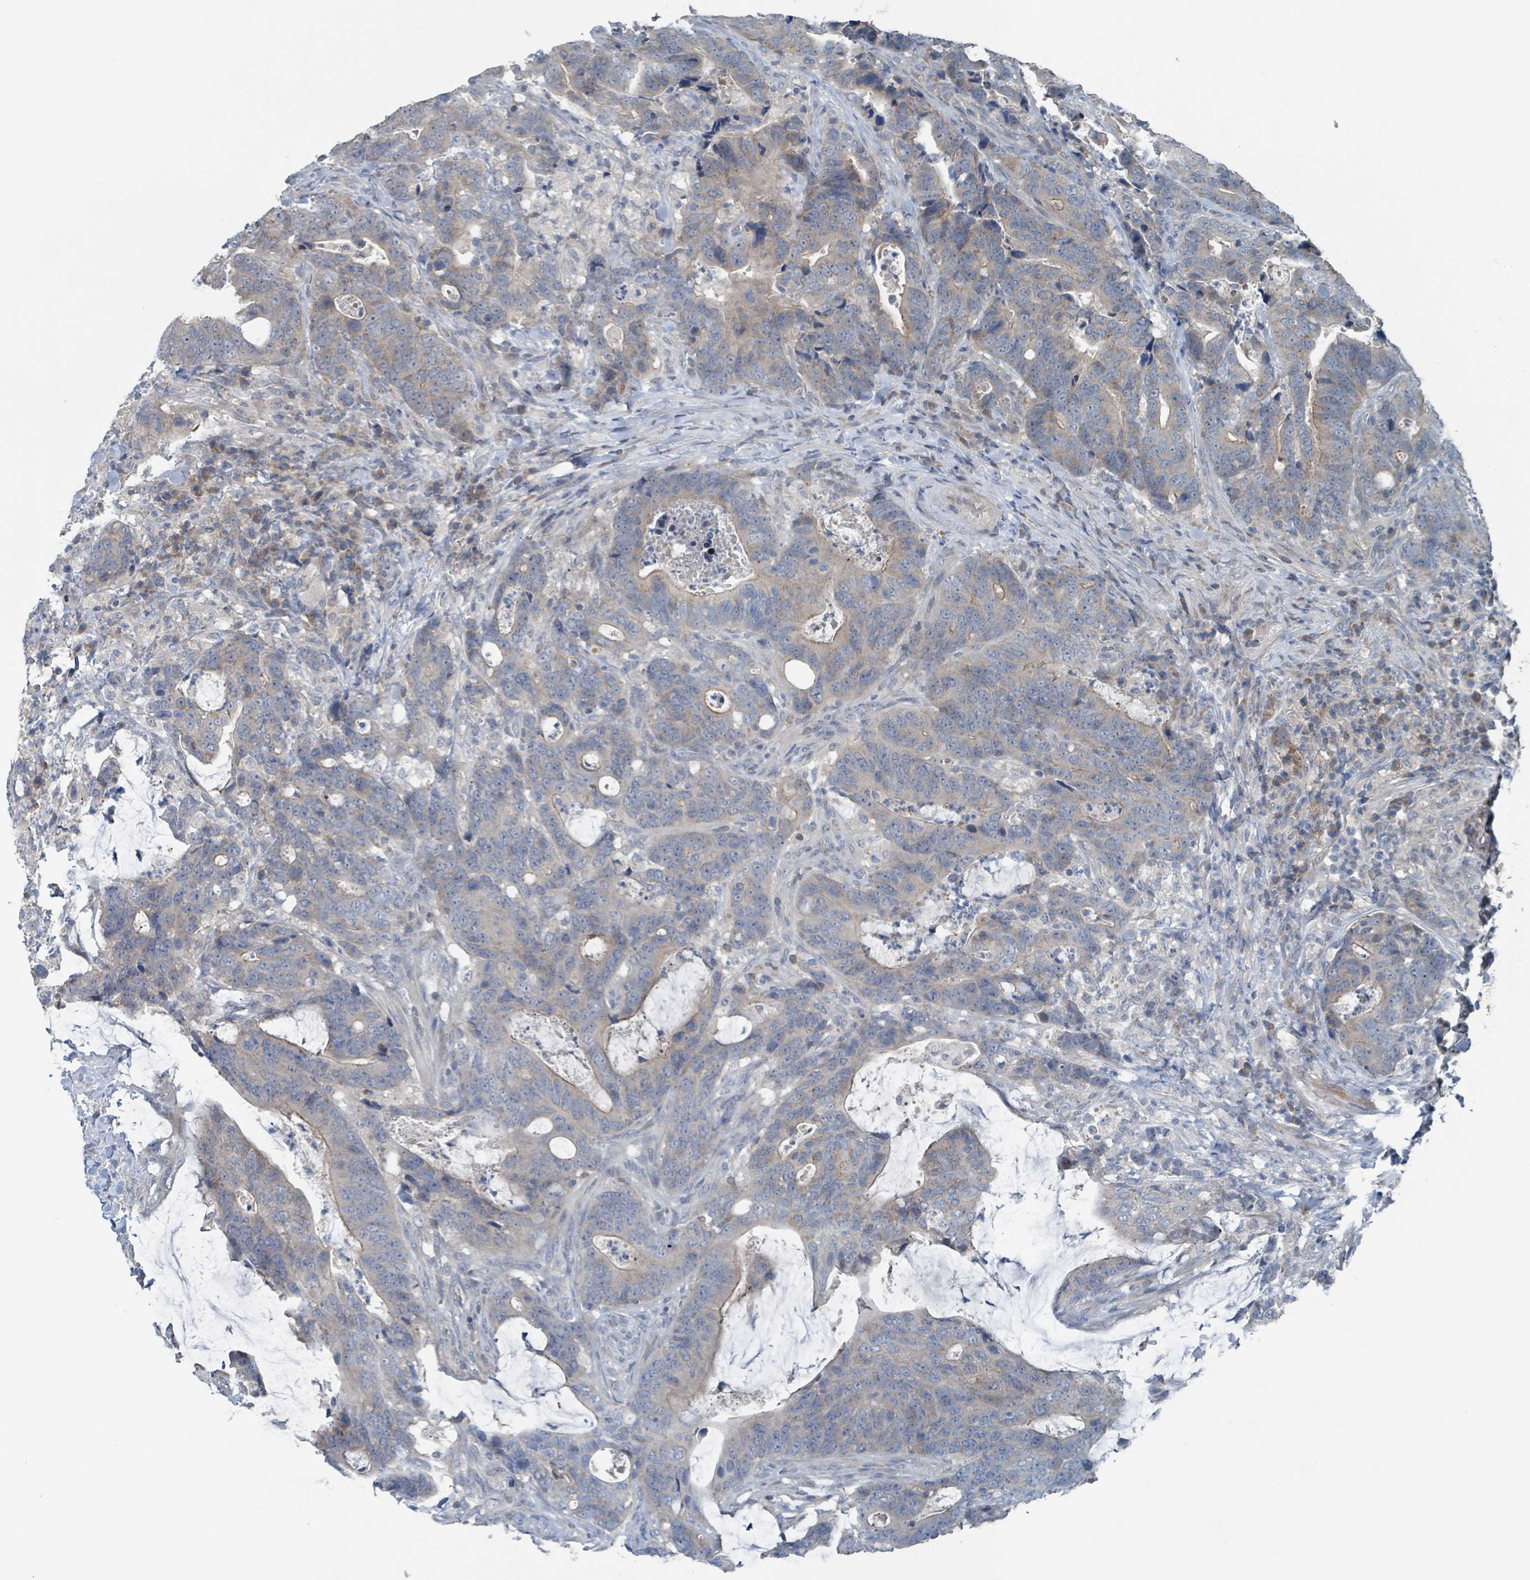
{"staining": {"intensity": "negative", "quantity": "none", "location": "none"}, "tissue": "colorectal cancer", "cell_type": "Tumor cells", "image_type": "cancer", "snomed": [{"axis": "morphology", "description": "Adenocarcinoma, NOS"}, {"axis": "topography", "description": "Colon"}], "caption": "Immunohistochemistry image of colorectal cancer stained for a protein (brown), which displays no expression in tumor cells.", "gene": "ACBD4", "patient": {"sex": "female", "age": 82}}